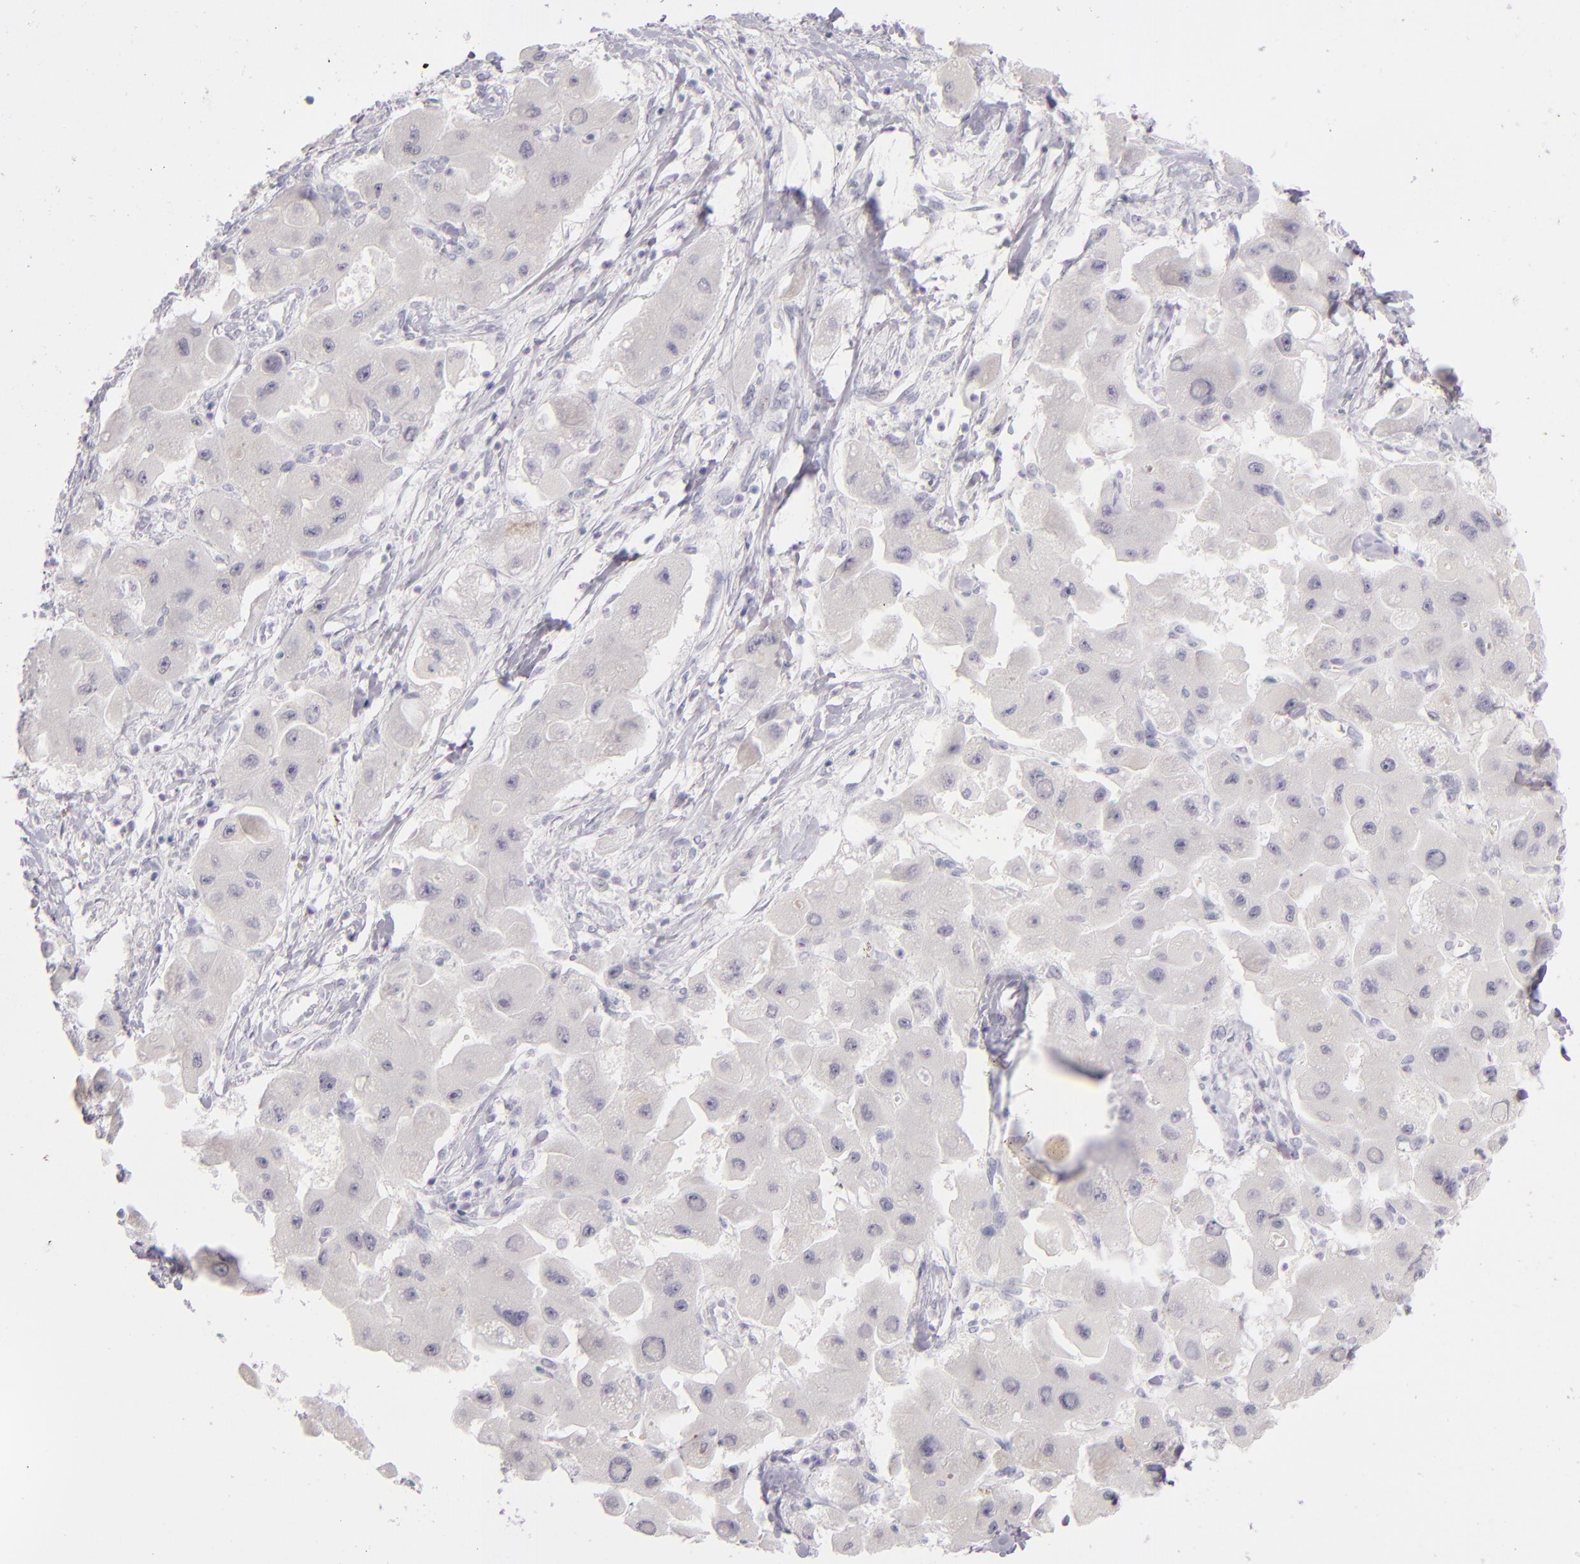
{"staining": {"intensity": "weak", "quantity": "<25%", "location": "cytoplasmic/membranous"}, "tissue": "liver cancer", "cell_type": "Tumor cells", "image_type": "cancer", "snomed": [{"axis": "morphology", "description": "Carcinoma, Hepatocellular, NOS"}, {"axis": "topography", "description": "Liver"}], "caption": "The image shows no significant staining in tumor cells of liver cancer (hepatocellular carcinoma).", "gene": "CD40", "patient": {"sex": "male", "age": 24}}